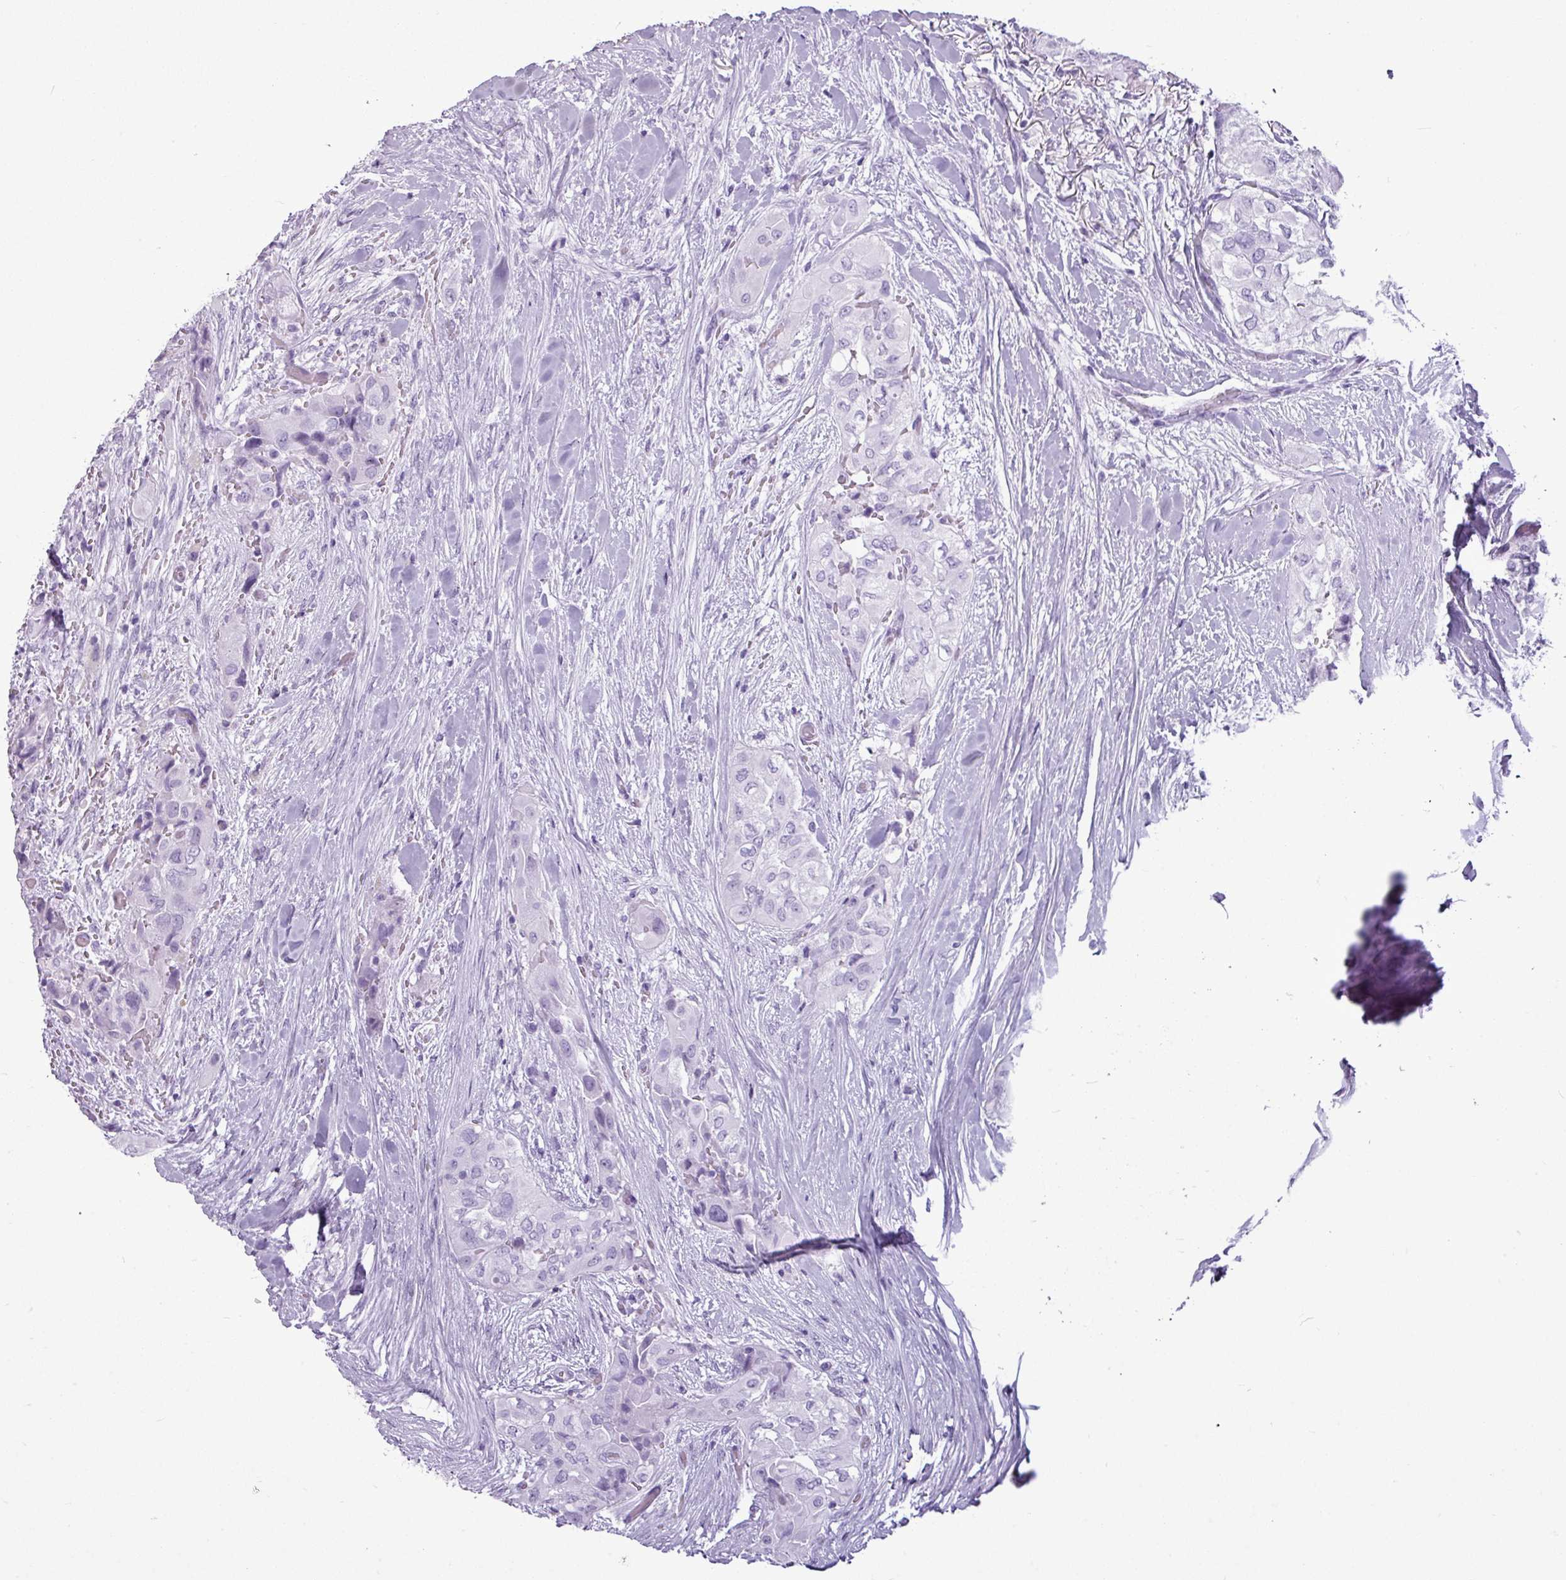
{"staining": {"intensity": "negative", "quantity": "none", "location": "none"}, "tissue": "thyroid cancer", "cell_type": "Tumor cells", "image_type": "cancer", "snomed": [{"axis": "morphology", "description": "Papillary adenocarcinoma, NOS"}, {"axis": "topography", "description": "Thyroid gland"}], "caption": "Immunohistochemistry photomicrograph of neoplastic tissue: thyroid cancer stained with DAB displays no significant protein positivity in tumor cells.", "gene": "AMY1B", "patient": {"sex": "female", "age": 59}}